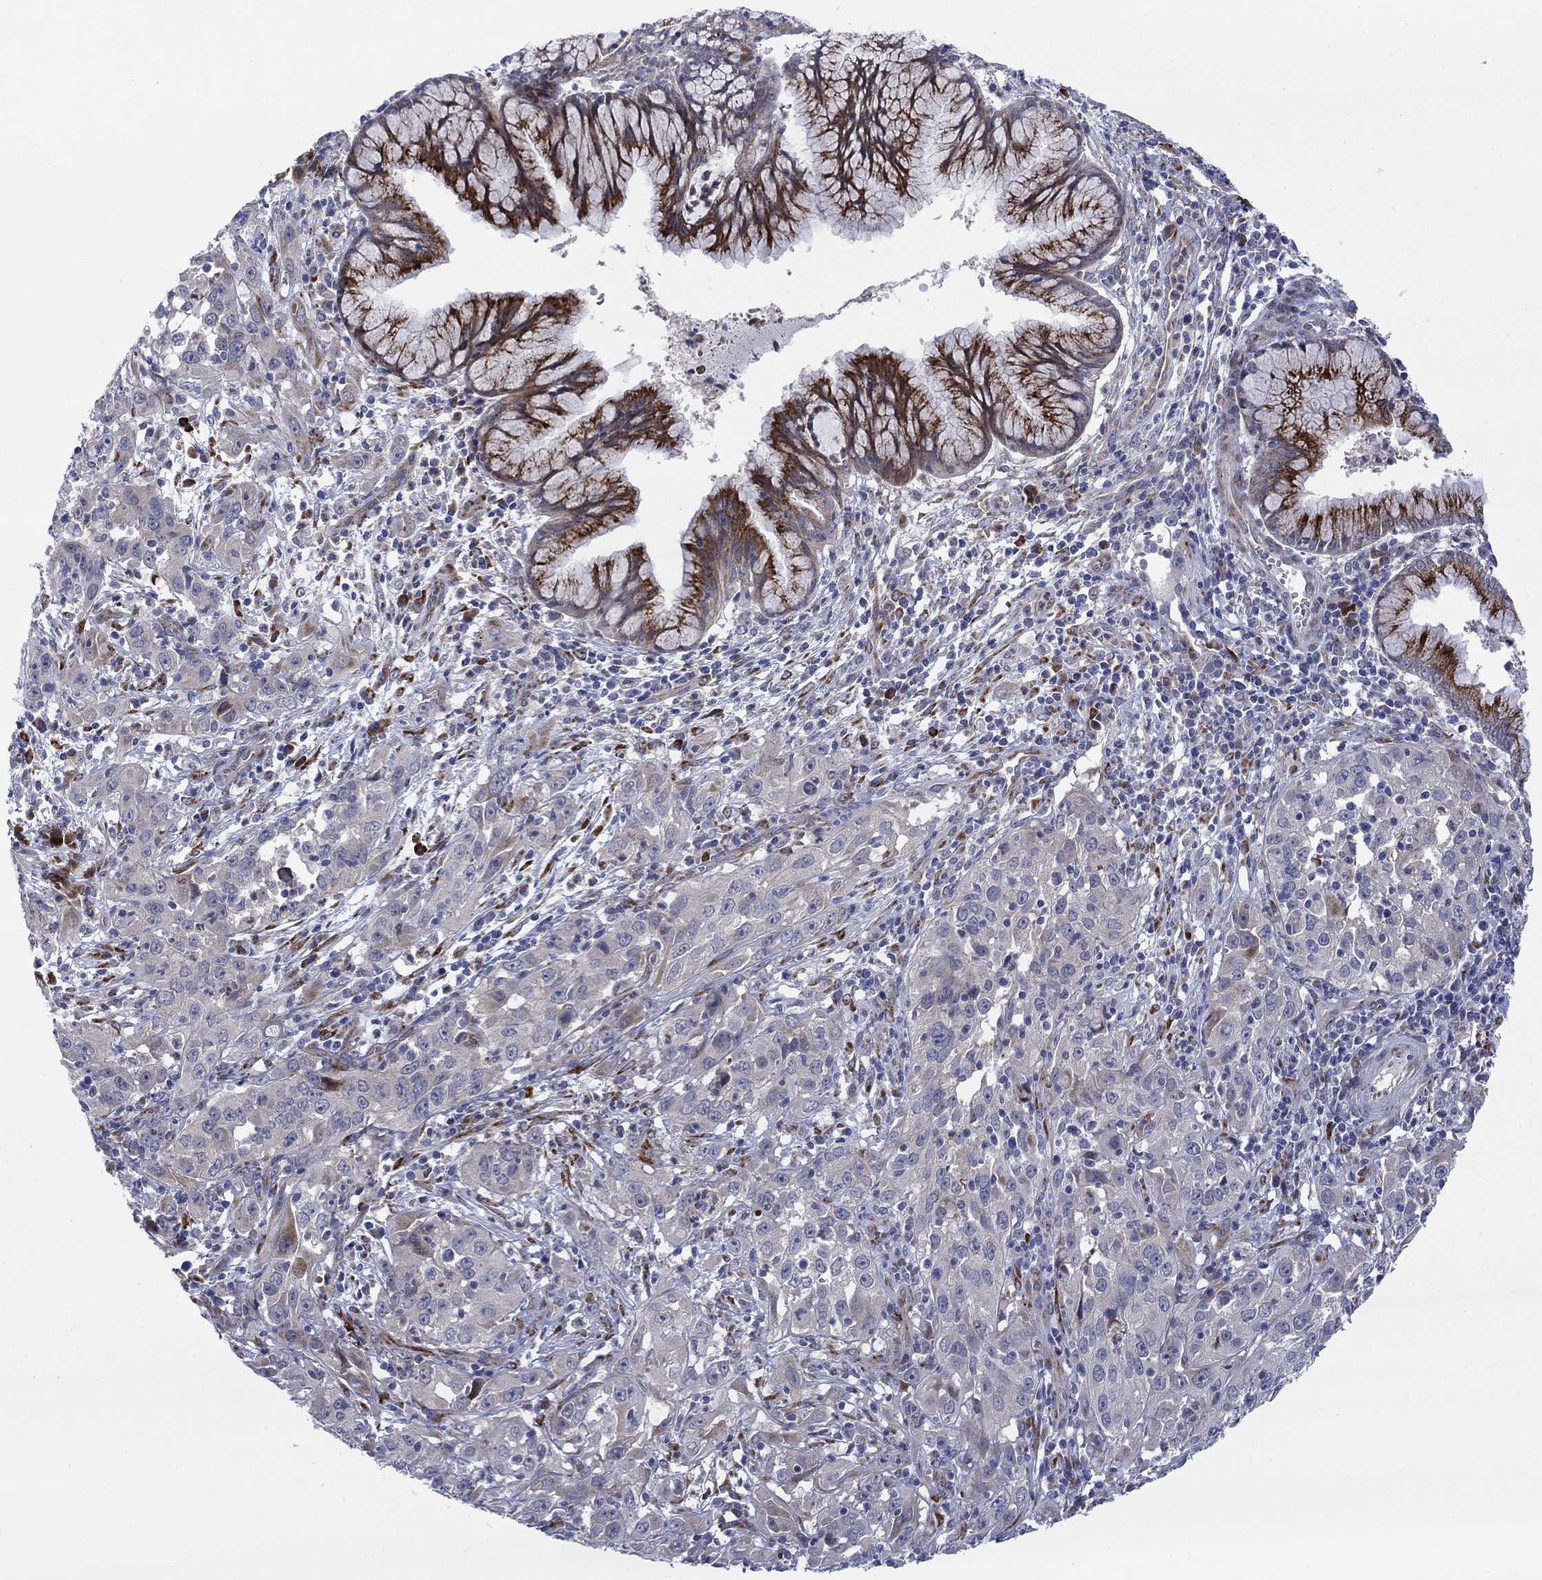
{"staining": {"intensity": "negative", "quantity": "none", "location": "none"}, "tissue": "cervical cancer", "cell_type": "Tumor cells", "image_type": "cancer", "snomed": [{"axis": "morphology", "description": "Squamous cell carcinoma, NOS"}, {"axis": "topography", "description": "Cervix"}], "caption": "High power microscopy micrograph of an immunohistochemistry (IHC) image of cervical squamous cell carcinoma, revealing no significant expression in tumor cells.", "gene": "TTC21B", "patient": {"sex": "female", "age": 32}}